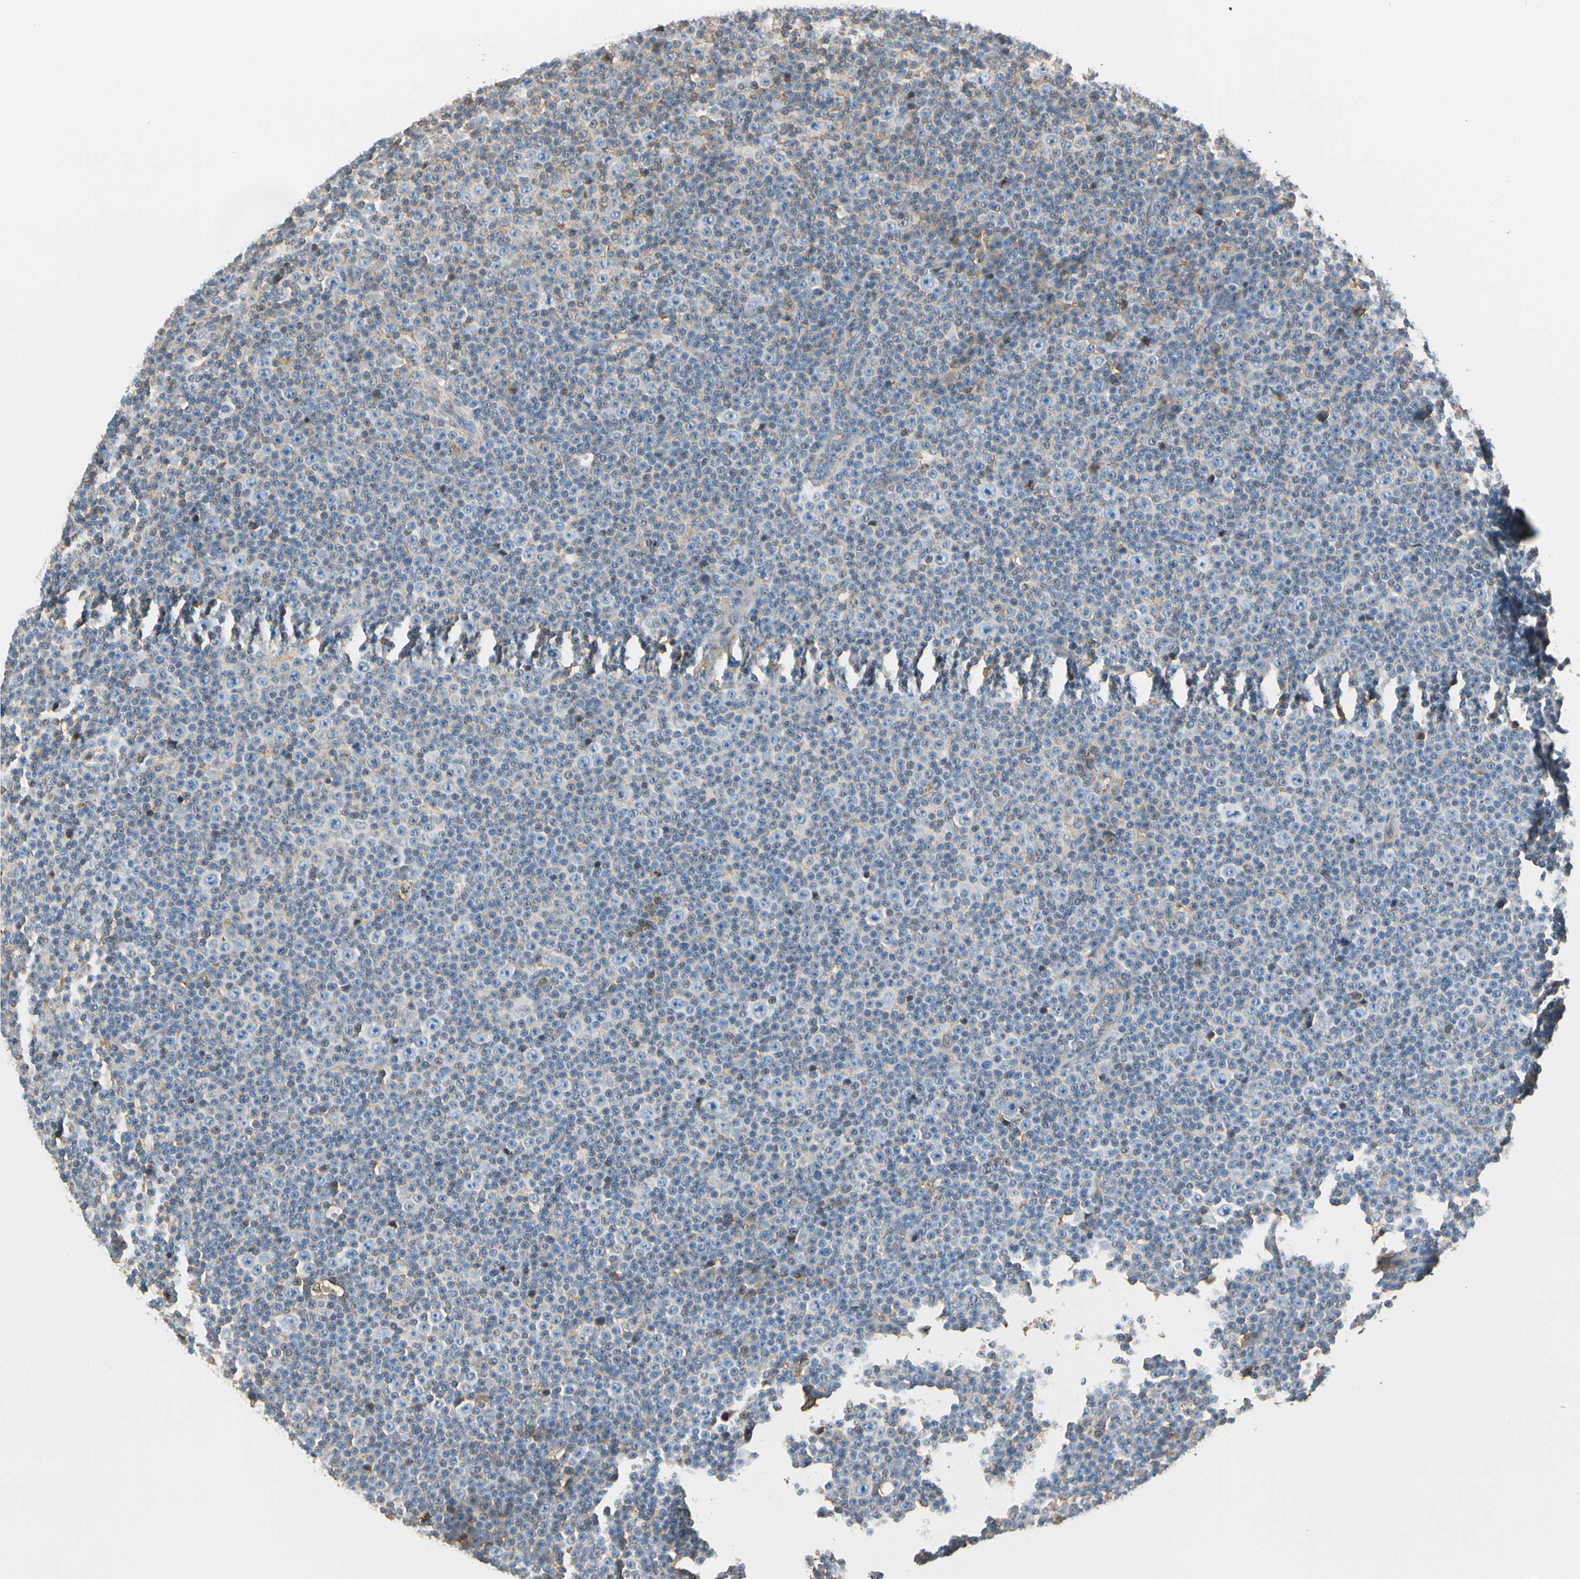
{"staining": {"intensity": "weak", "quantity": "25%-75%", "location": "cytoplasmic/membranous"}, "tissue": "lymphoma", "cell_type": "Tumor cells", "image_type": "cancer", "snomed": [{"axis": "morphology", "description": "Malignant lymphoma, non-Hodgkin's type, Low grade"}, {"axis": "topography", "description": "Lymph node"}], "caption": "Immunohistochemistry of low-grade malignant lymphoma, non-Hodgkin's type exhibits low levels of weak cytoplasmic/membranous staining in about 25%-75% of tumor cells.", "gene": "LAMB3", "patient": {"sex": "female", "age": 67}}